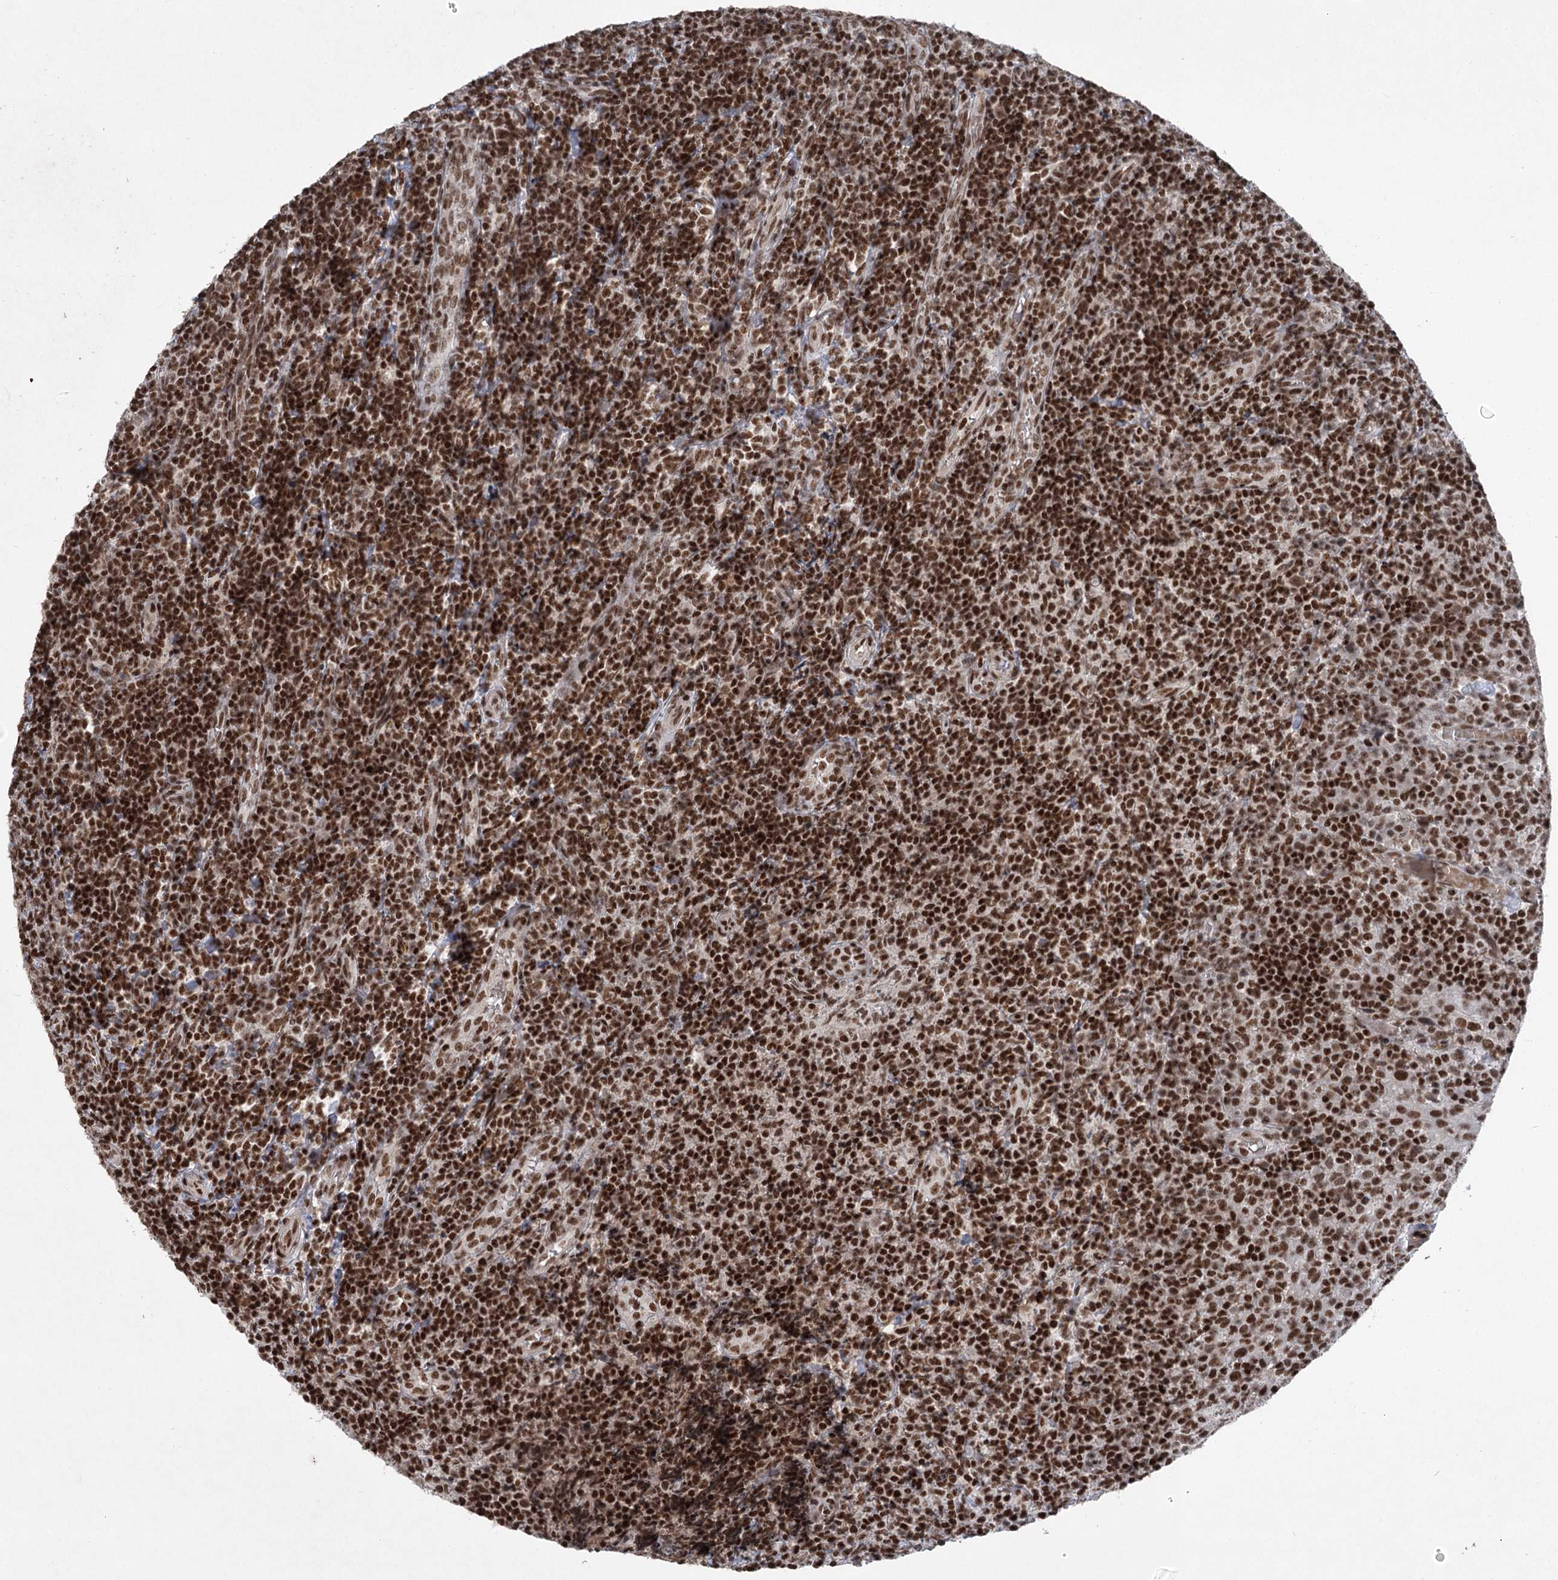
{"staining": {"intensity": "strong", "quantity": ">75%", "location": "nuclear"}, "tissue": "tonsil", "cell_type": "Germinal center cells", "image_type": "normal", "snomed": [{"axis": "morphology", "description": "Normal tissue, NOS"}, {"axis": "topography", "description": "Tonsil"}], "caption": "IHC micrograph of benign tonsil: tonsil stained using immunohistochemistry (IHC) displays high levels of strong protein expression localized specifically in the nuclear of germinal center cells, appearing as a nuclear brown color.", "gene": "CGGBP1", "patient": {"sex": "female", "age": 19}}